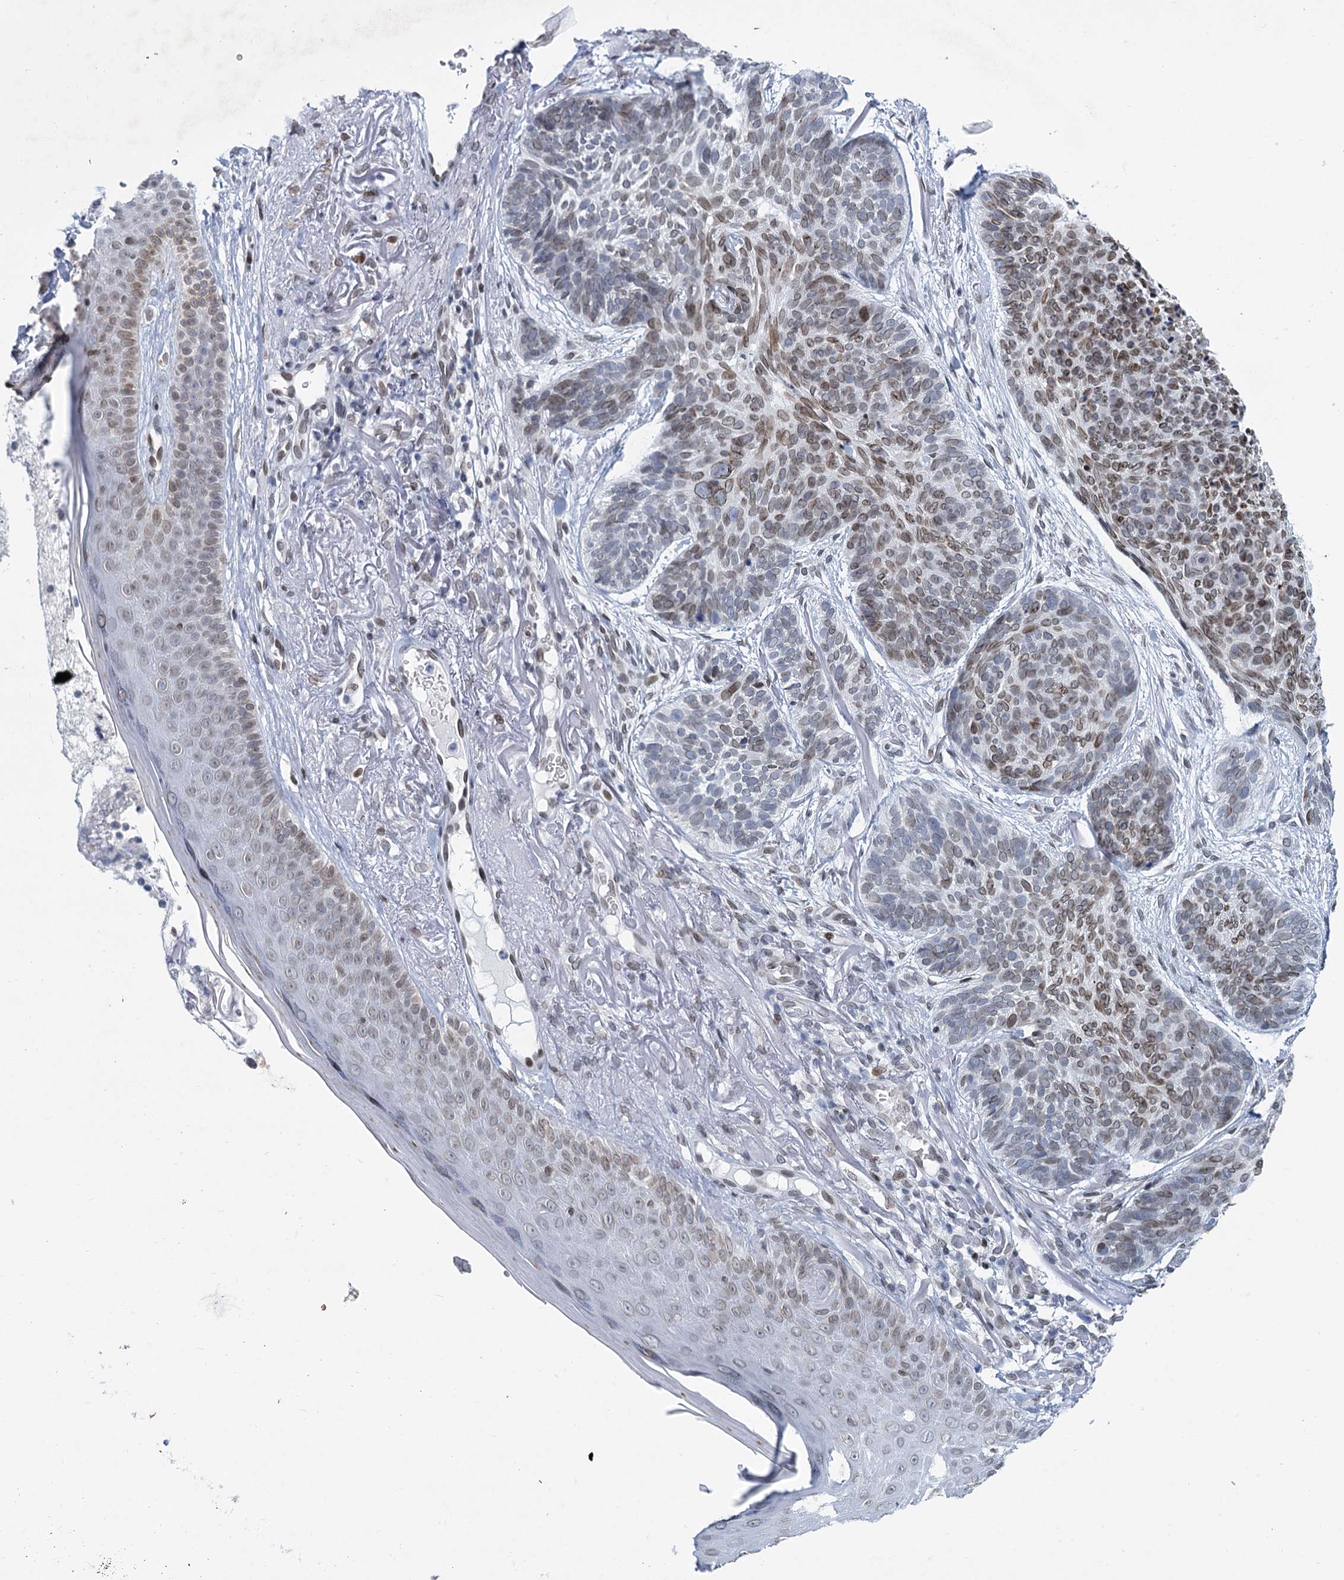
{"staining": {"intensity": "moderate", "quantity": "25%-75%", "location": "cytoplasmic/membranous,nuclear"}, "tissue": "skin cancer", "cell_type": "Tumor cells", "image_type": "cancer", "snomed": [{"axis": "morphology", "description": "Normal tissue, NOS"}, {"axis": "morphology", "description": "Basal cell carcinoma"}, {"axis": "topography", "description": "Skin"}], "caption": "A histopathology image of human skin cancer stained for a protein shows moderate cytoplasmic/membranous and nuclear brown staining in tumor cells.", "gene": "PRSS35", "patient": {"sex": "male", "age": 66}}